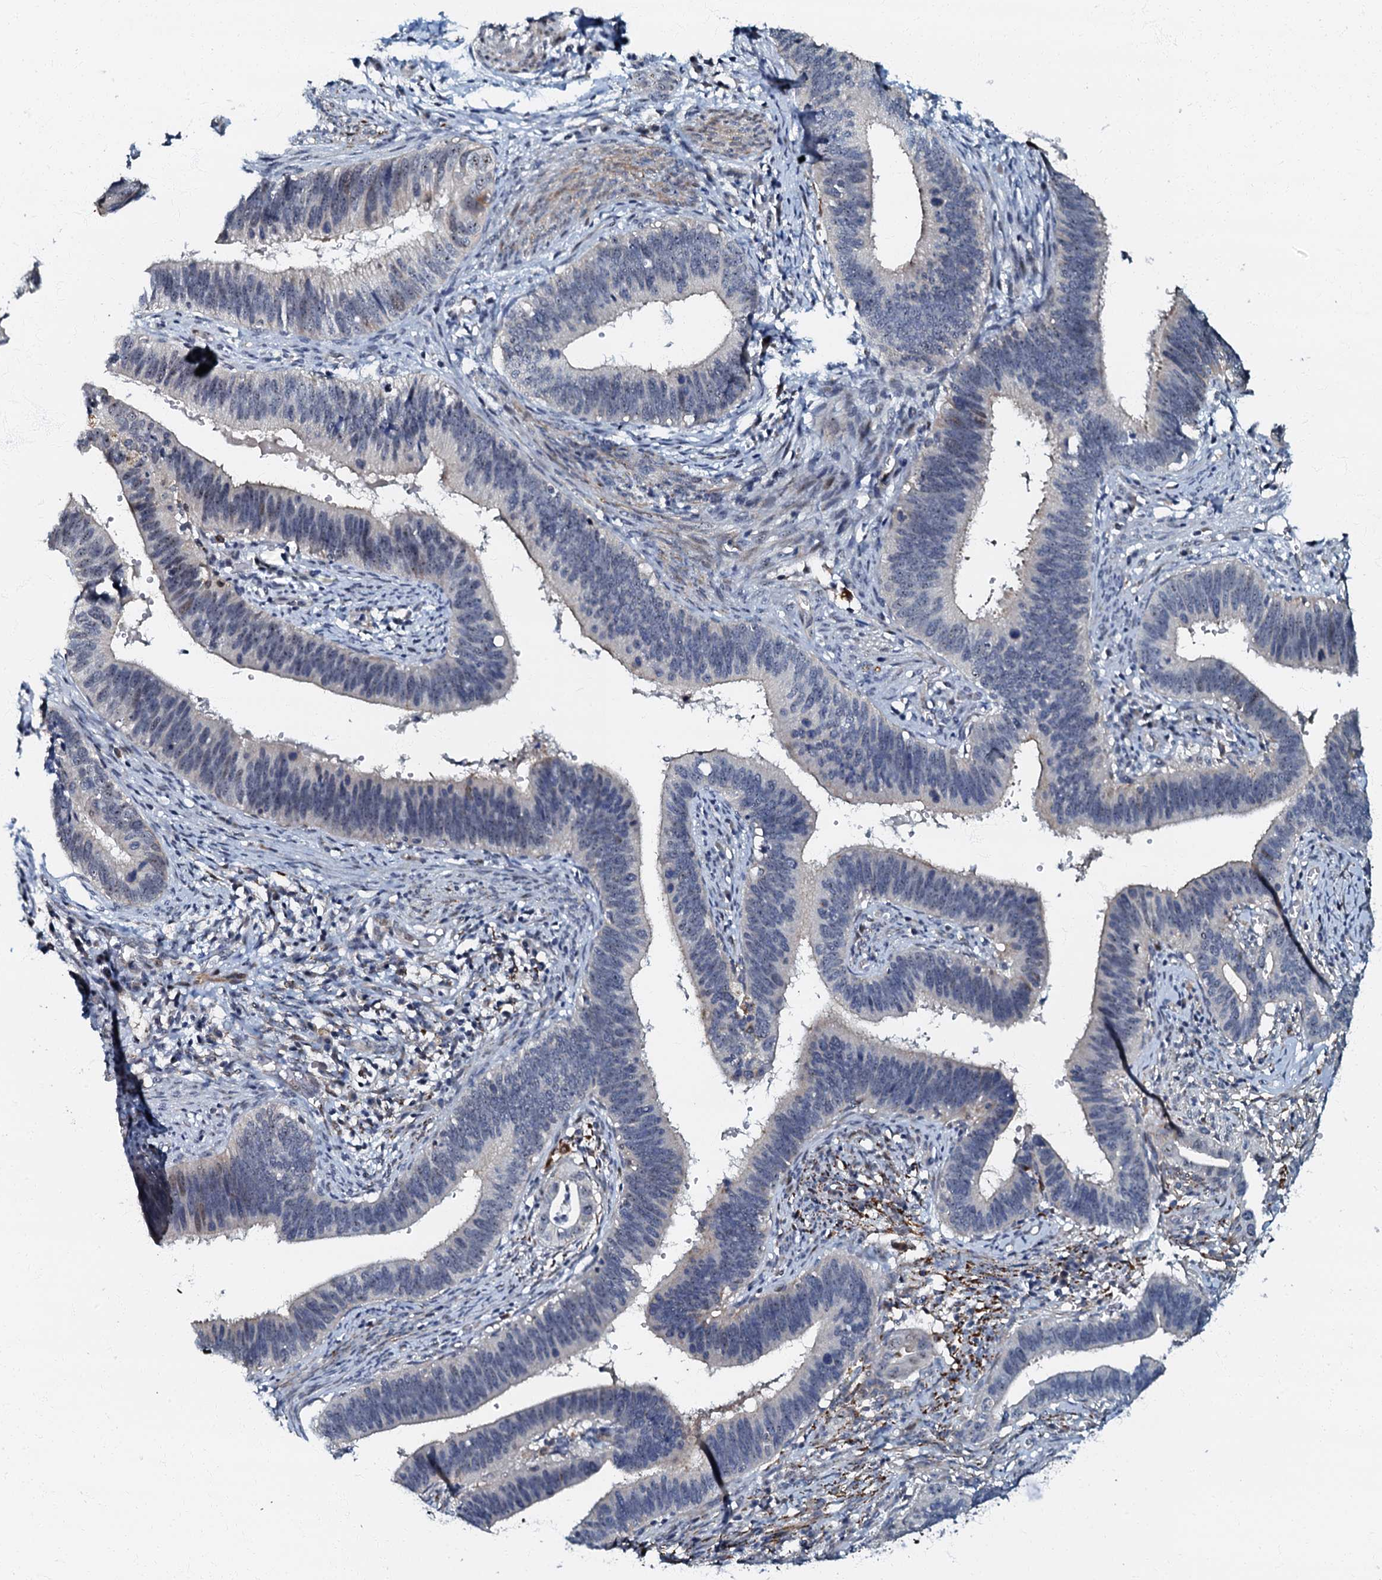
{"staining": {"intensity": "negative", "quantity": "none", "location": "none"}, "tissue": "cervical cancer", "cell_type": "Tumor cells", "image_type": "cancer", "snomed": [{"axis": "morphology", "description": "Adenocarcinoma, NOS"}, {"axis": "topography", "description": "Cervix"}], "caption": "IHC of human cervical cancer (adenocarcinoma) reveals no staining in tumor cells. (Stains: DAB (3,3'-diaminobenzidine) IHC with hematoxylin counter stain, Microscopy: brightfield microscopy at high magnification).", "gene": "OLAH", "patient": {"sex": "female", "age": 42}}